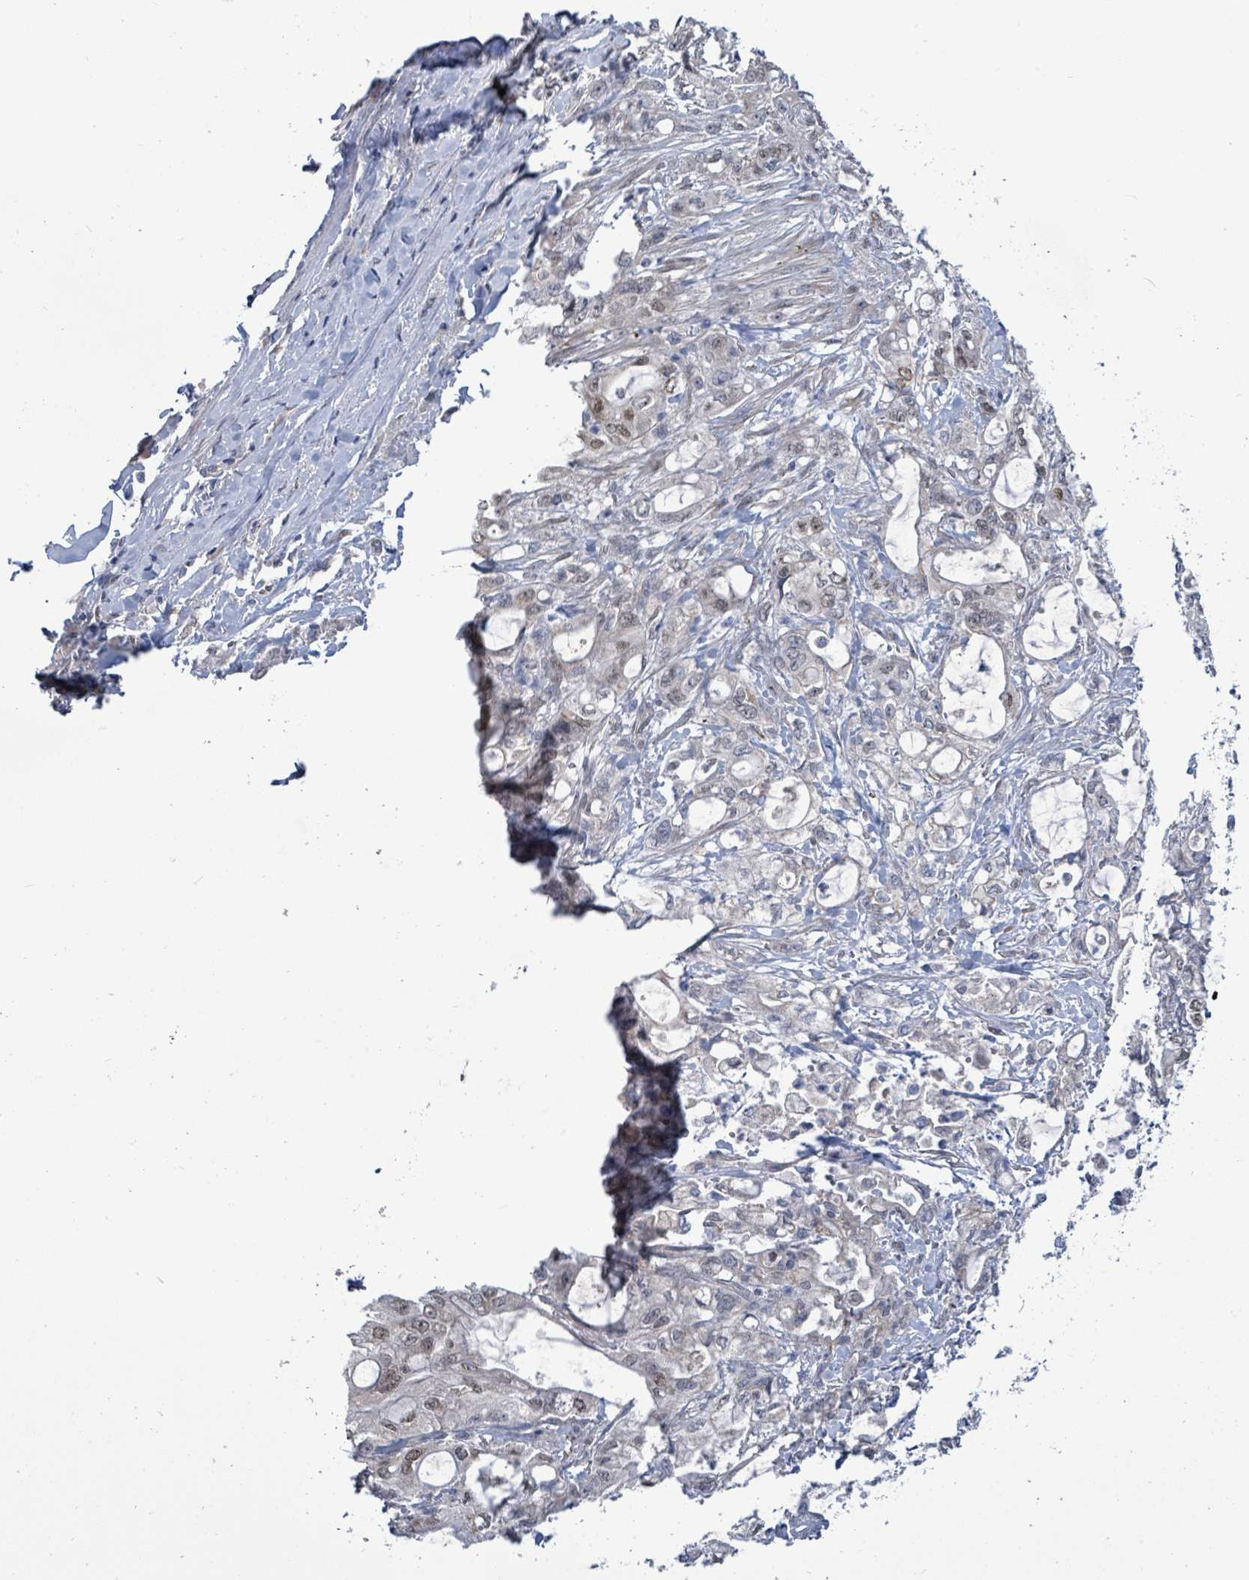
{"staining": {"intensity": "moderate", "quantity": "<25%", "location": "nuclear"}, "tissue": "pancreatic cancer", "cell_type": "Tumor cells", "image_type": "cancer", "snomed": [{"axis": "morphology", "description": "Adenocarcinoma, NOS"}, {"axis": "topography", "description": "Pancreas"}], "caption": "Immunohistochemistry (IHC) of pancreatic adenocarcinoma reveals low levels of moderate nuclear expression in about <25% of tumor cells. (DAB (3,3'-diaminobenzidine) = brown stain, brightfield microscopy at high magnification).", "gene": "ZFPM1", "patient": {"sex": "male", "age": 79}}